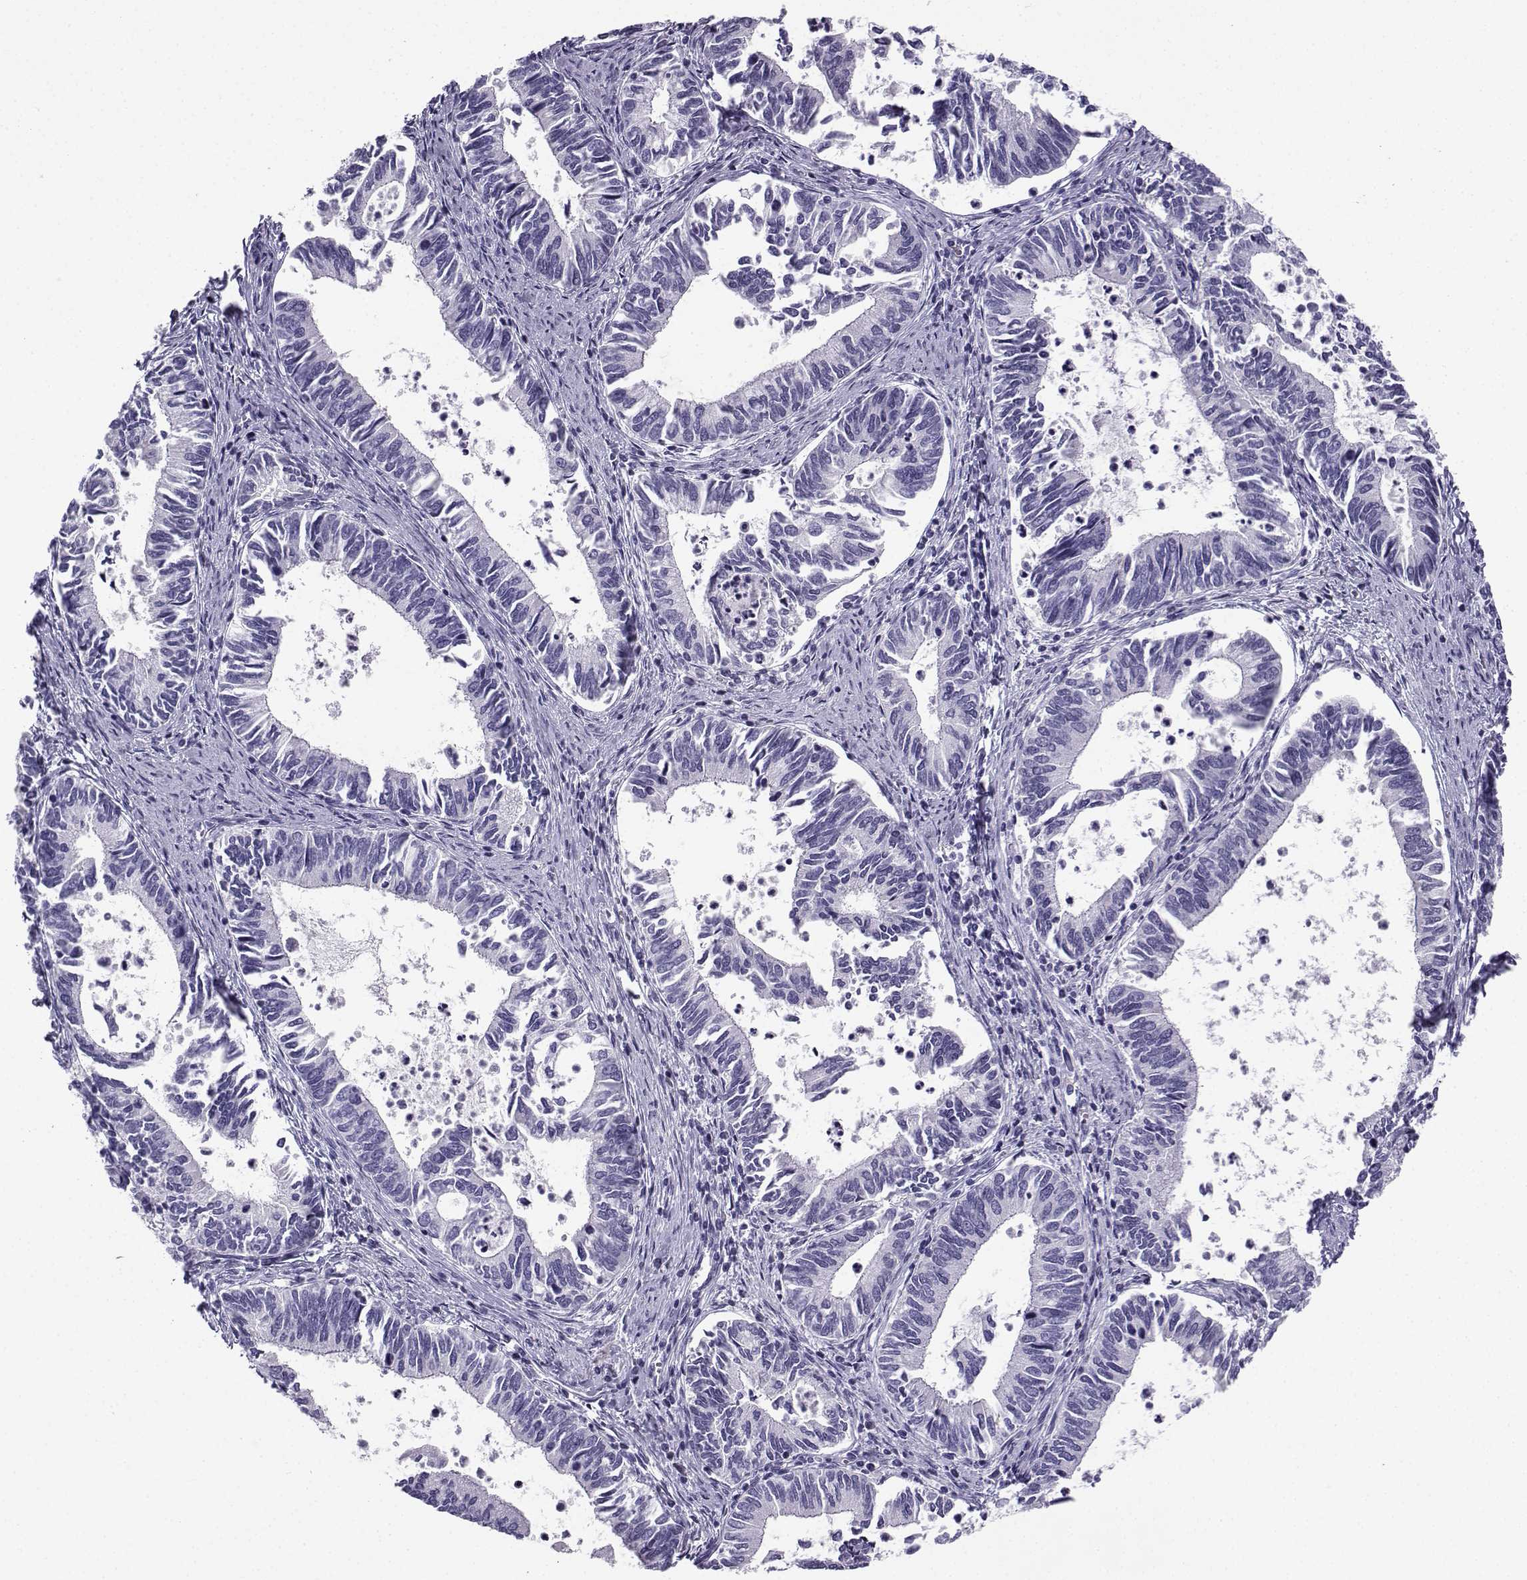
{"staining": {"intensity": "negative", "quantity": "none", "location": "none"}, "tissue": "cervical cancer", "cell_type": "Tumor cells", "image_type": "cancer", "snomed": [{"axis": "morphology", "description": "Adenocarcinoma, NOS"}, {"axis": "topography", "description": "Cervix"}], "caption": "Immunohistochemical staining of human cervical cancer shows no significant positivity in tumor cells.", "gene": "NEFL", "patient": {"sex": "female", "age": 42}}